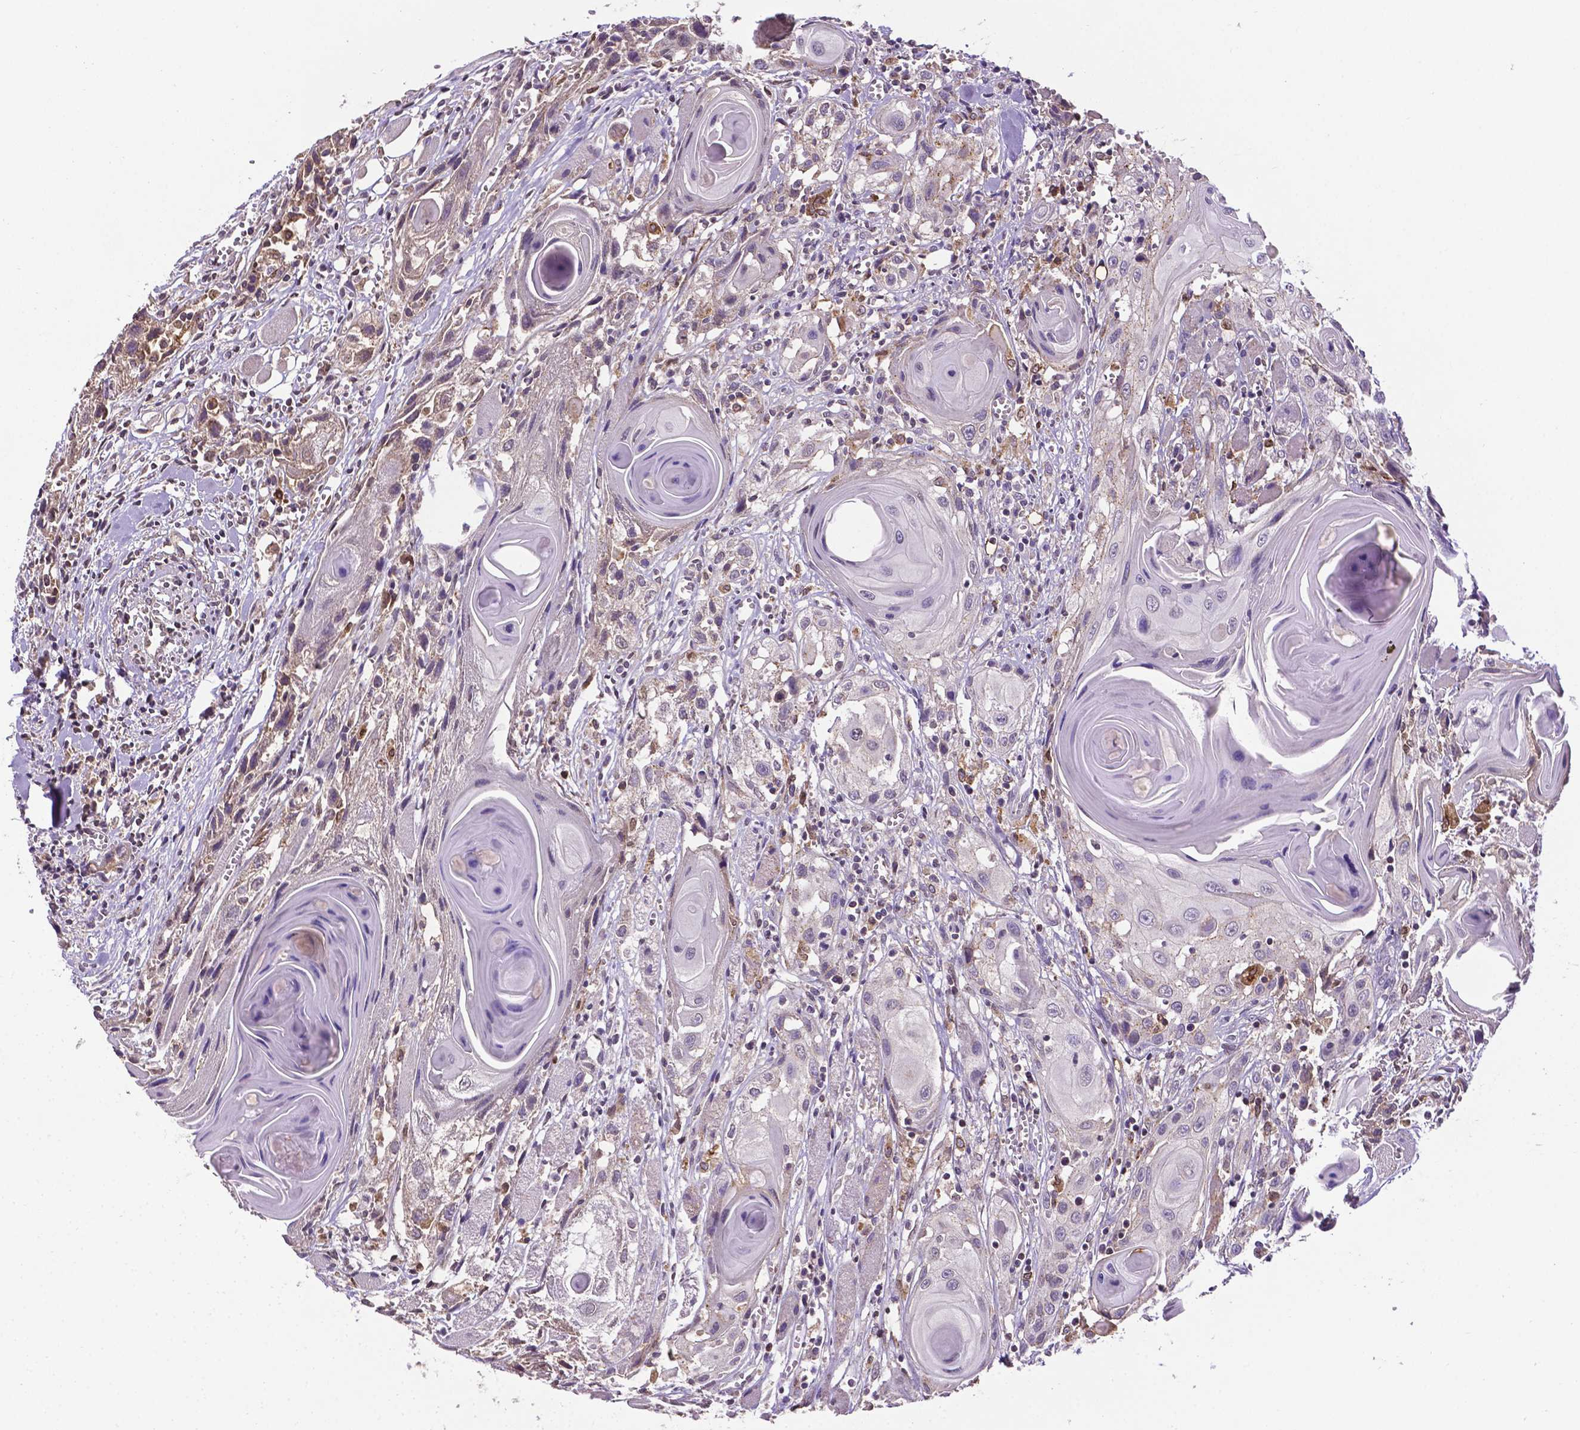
{"staining": {"intensity": "negative", "quantity": "none", "location": "none"}, "tissue": "head and neck cancer", "cell_type": "Tumor cells", "image_type": "cancer", "snomed": [{"axis": "morphology", "description": "Squamous cell carcinoma, NOS"}, {"axis": "topography", "description": "Head-Neck"}], "caption": "Tumor cells show no significant protein positivity in squamous cell carcinoma (head and neck). (DAB immunohistochemistry (IHC), high magnification).", "gene": "APOE", "patient": {"sex": "female", "age": 80}}